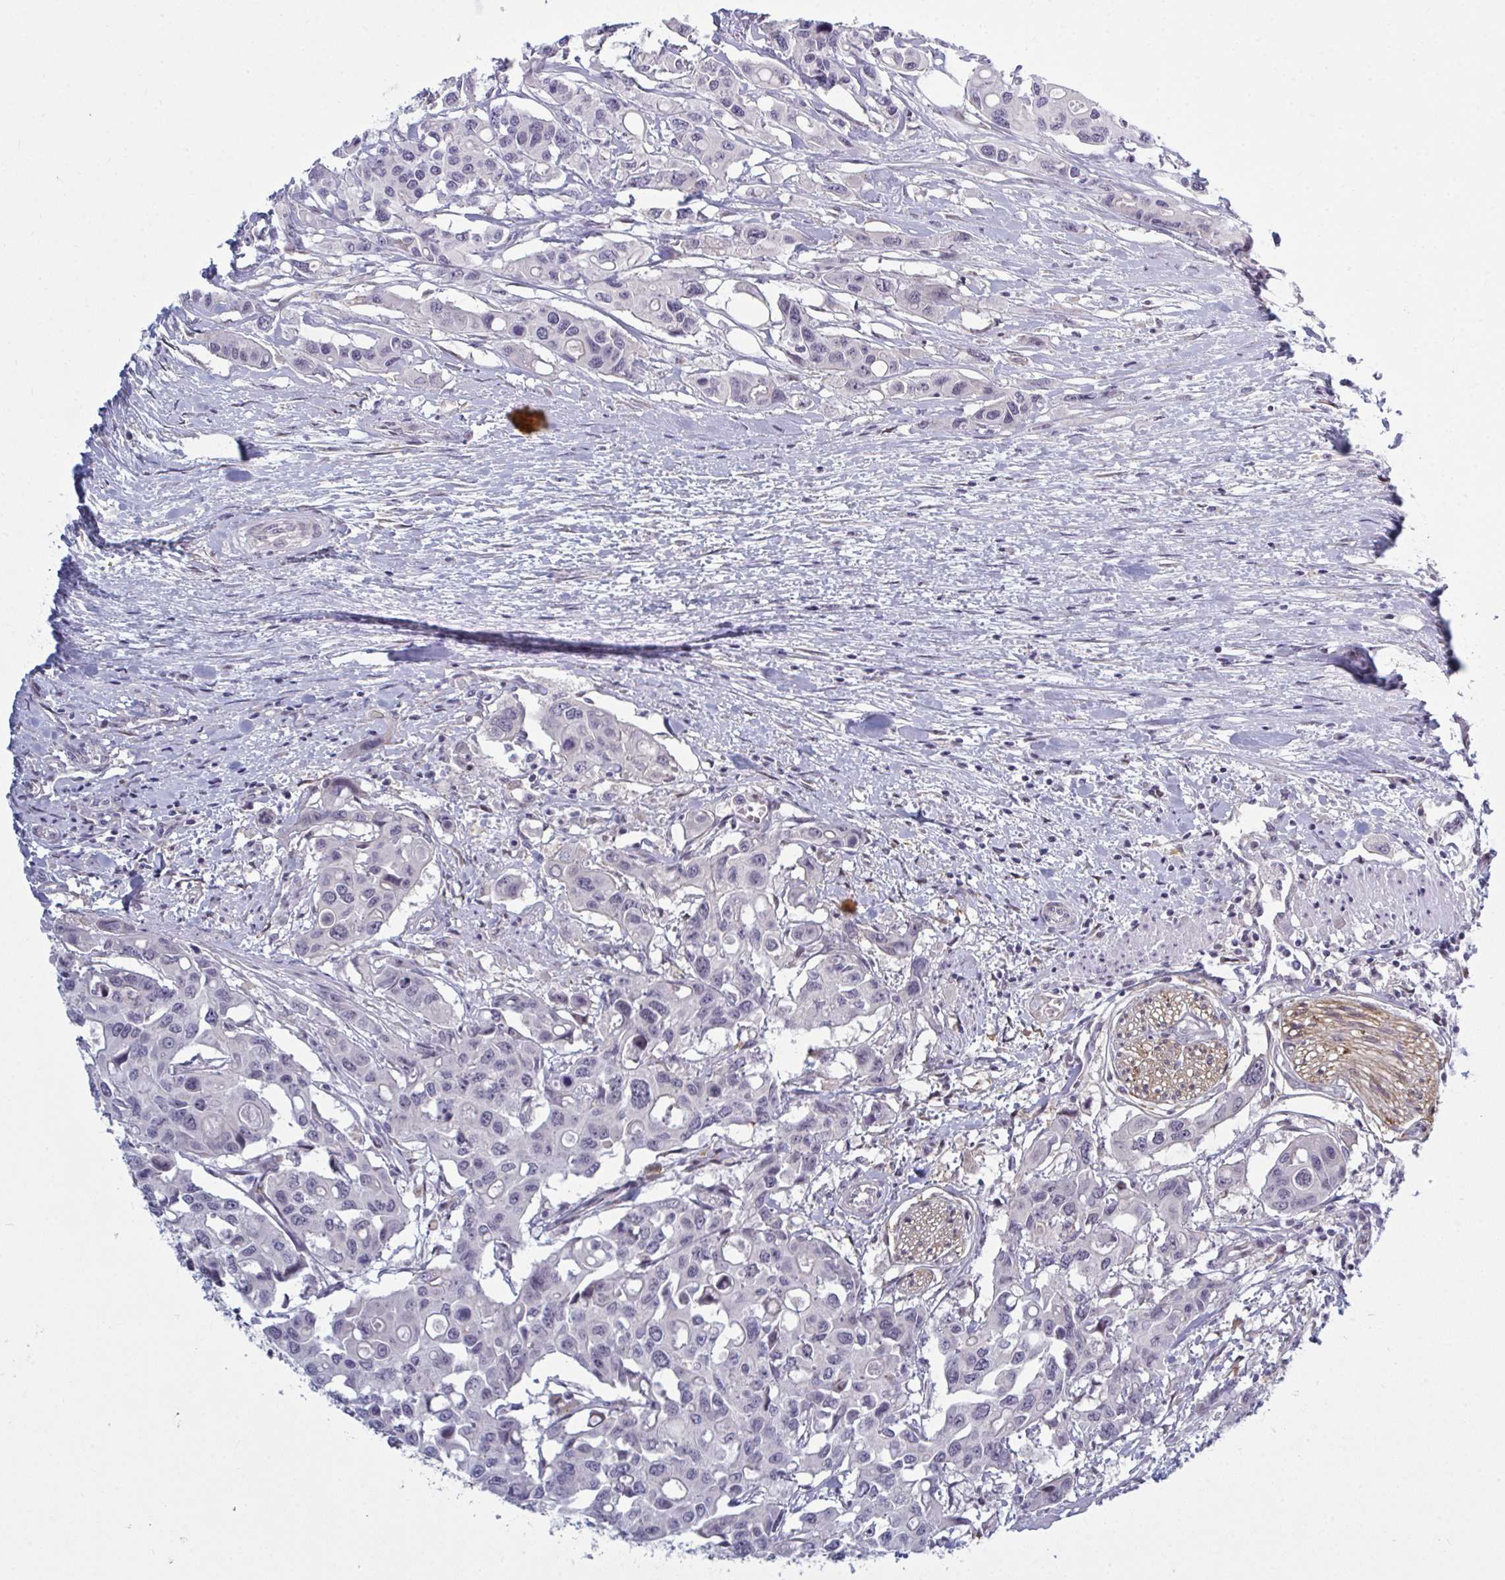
{"staining": {"intensity": "negative", "quantity": "none", "location": "none"}, "tissue": "colorectal cancer", "cell_type": "Tumor cells", "image_type": "cancer", "snomed": [{"axis": "morphology", "description": "Adenocarcinoma, NOS"}, {"axis": "topography", "description": "Colon"}], "caption": "DAB (3,3'-diaminobenzidine) immunohistochemical staining of colorectal cancer demonstrates no significant expression in tumor cells.", "gene": "TCEAL8", "patient": {"sex": "male", "age": 77}}